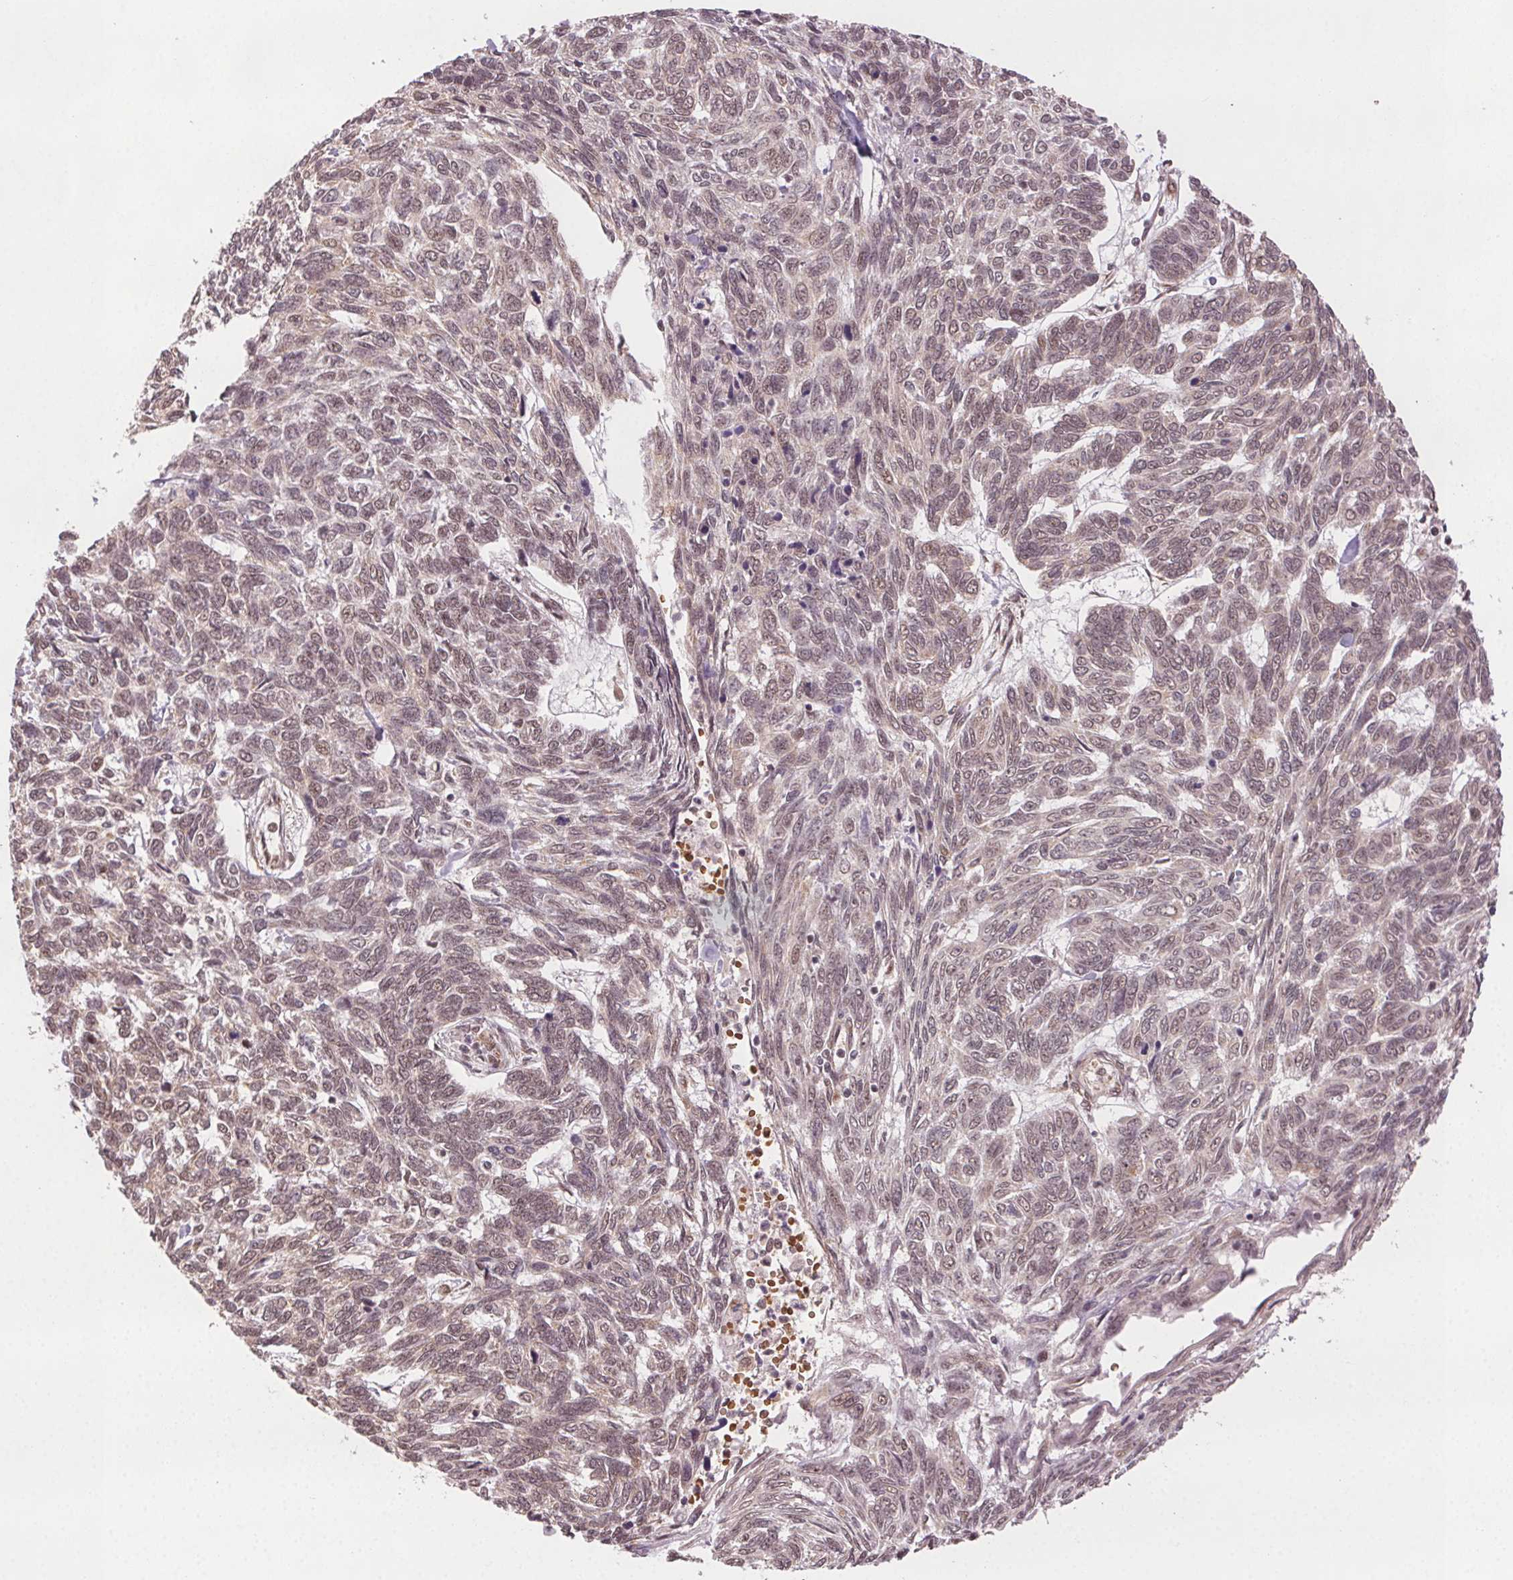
{"staining": {"intensity": "weak", "quantity": "25%-75%", "location": "nuclear"}, "tissue": "skin cancer", "cell_type": "Tumor cells", "image_type": "cancer", "snomed": [{"axis": "morphology", "description": "Basal cell carcinoma"}, {"axis": "topography", "description": "Skin"}], "caption": "Basal cell carcinoma (skin) stained with IHC exhibits weak nuclear expression in approximately 25%-75% of tumor cells.", "gene": "TREML4", "patient": {"sex": "female", "age": 65}}